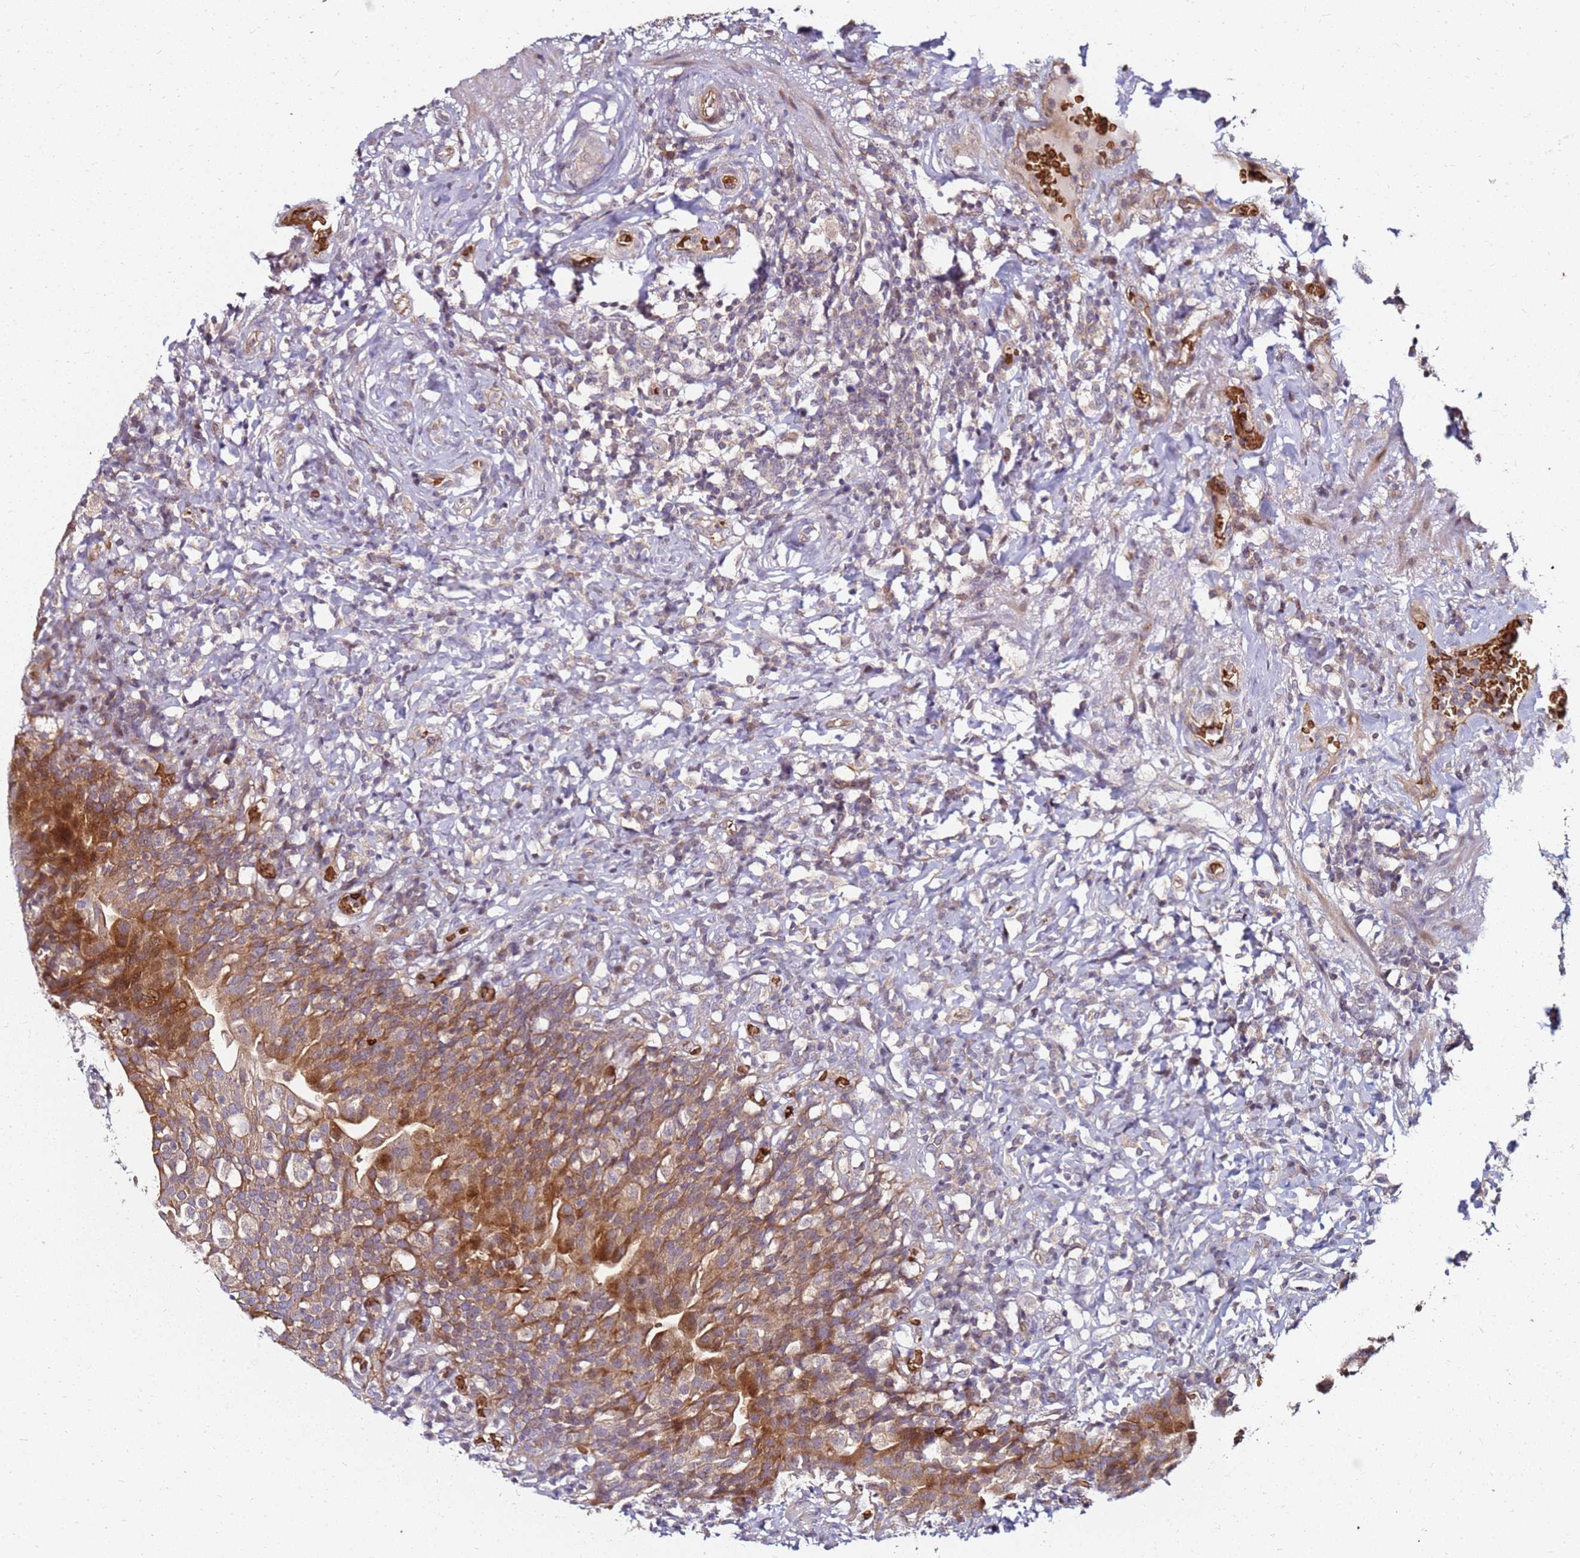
{"staining": {"intensity": "moderate", "quantity": ">75%", "location": "cytoplasmic/membranous"}, "tissue": "urinary bladder", "cell_type": "Urothelial cells", "image_type": "normal", "snomed": [{"axis": "morphology", "description": "Normal tissue, NOS"}, {"axis": "morphology", "description": "Inflammation, NOS"}, {"axis": "topography", "description": "Urinary bladder"}], "caption": "Immunohistochemistry (IHC) staining of benign urinary bladder, which displays medium levels of moderate cytoplasmic/membranous positivity in about >75% of urothelial cells indicating moderate cytoplasmic/membranous protein expression. The staining was performed using DAB (brown) for protein detection and nuclei were counterstained in hematoxylin (blue).", "gene": "RNF11", "patient": {"sex": "male", "age": 64}}